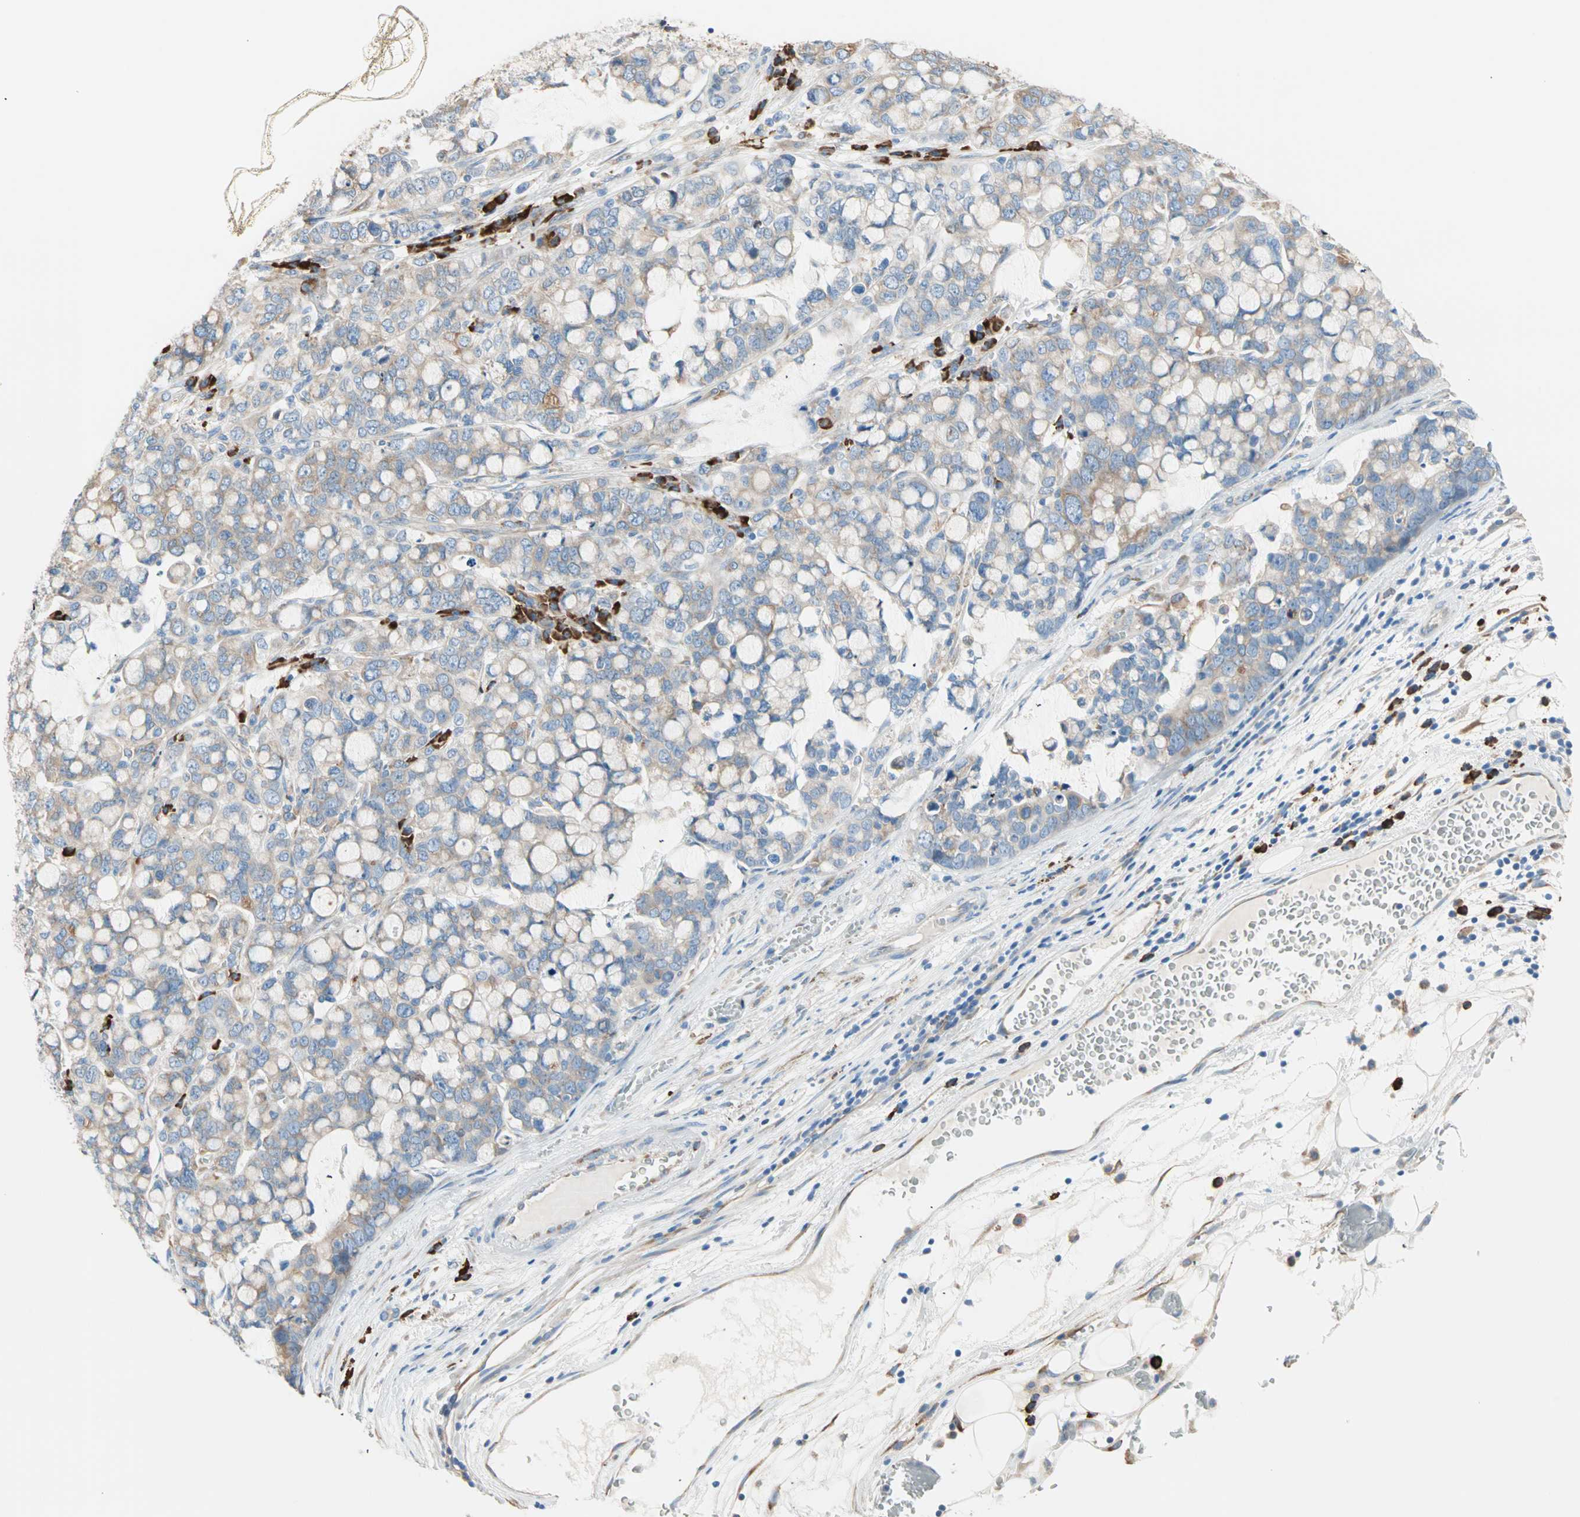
{"staining": {"intensity": "weak", "quantity": ">75%", "location": "cytoplasmic/membranous"}, "tissue": "stomach cancer", "cell_type": "Tumor cells", "image_type": "cancer", "snomed": [{"axis": "morphology", "description": "Adenocarcinoma, NOS"}, {"axis": "topography", "description": "Stomach, lower"}], "caption": "An image of human stomach adenocarcinoma stained for a protein exhibits weak cytoplasmic/membranous brown staining in tumor cells.", "gene": "PLCXD1", "patient": {"sex": "male", "age": 84}}